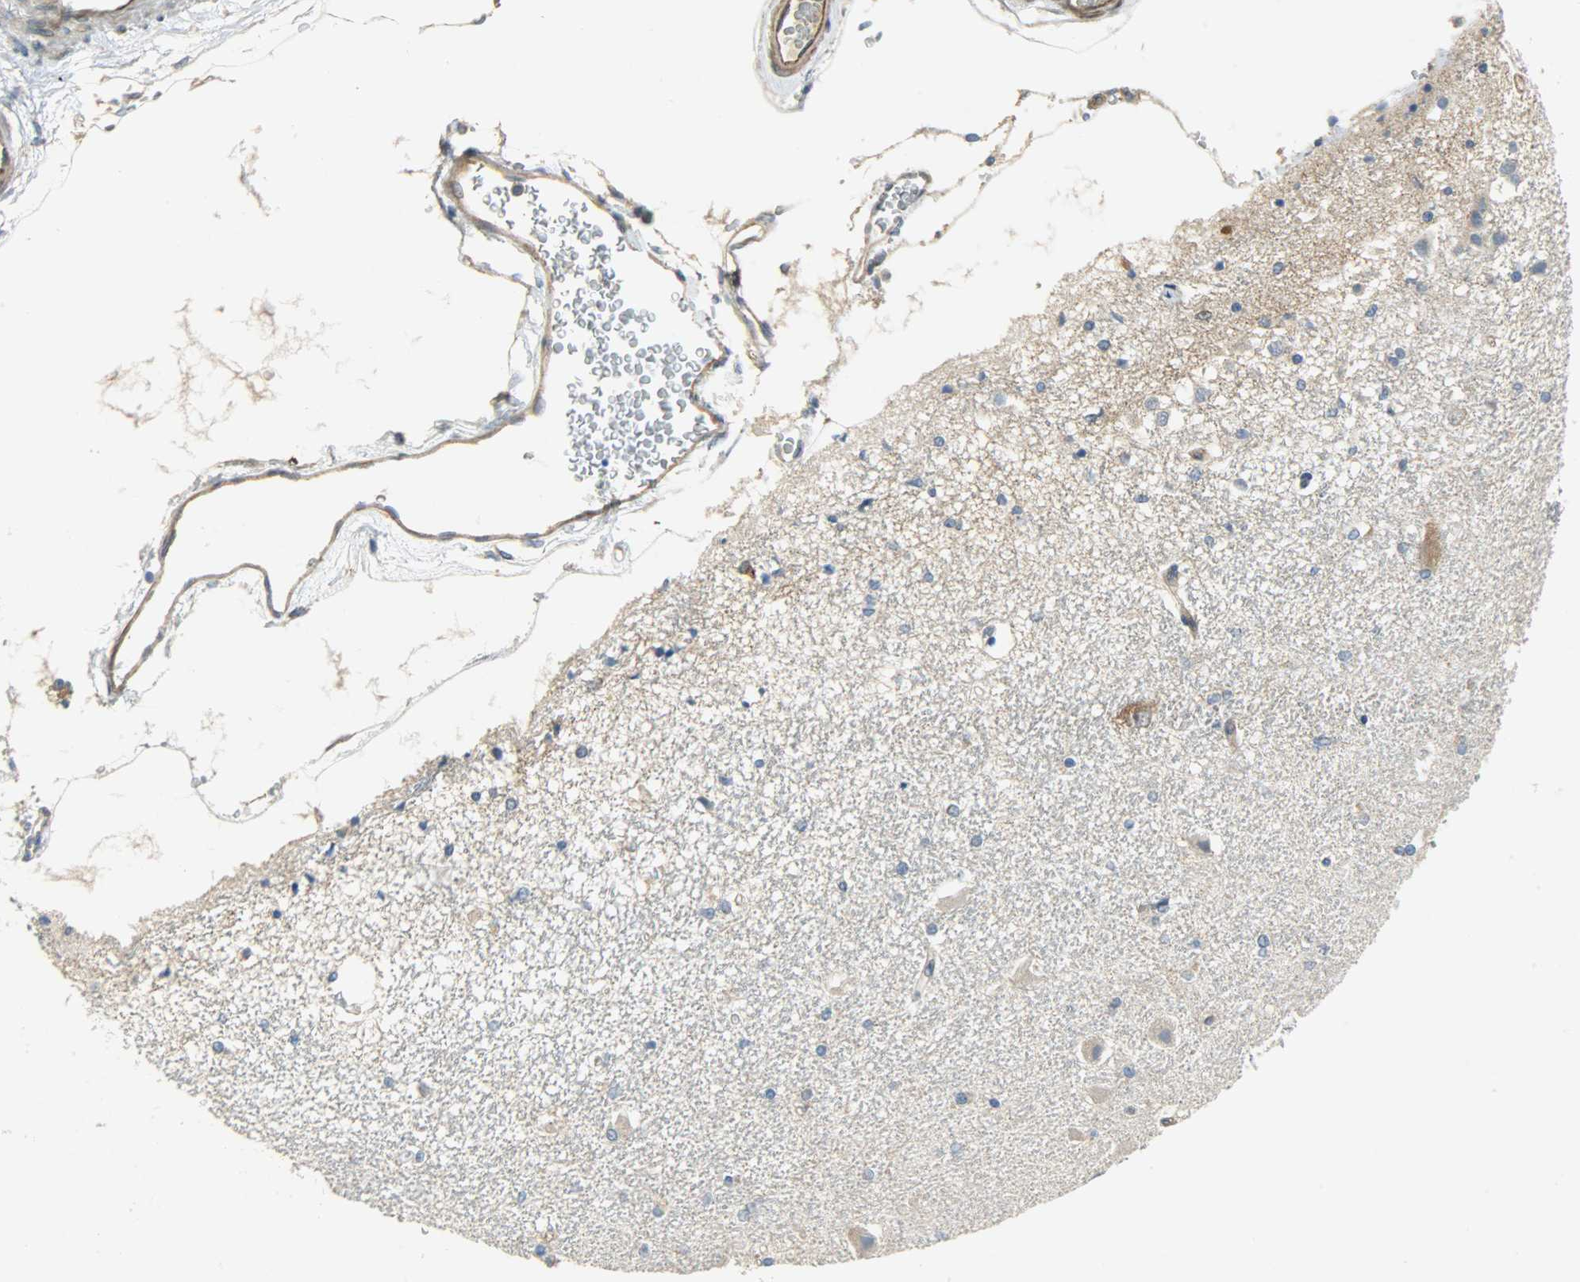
{"staining": {"intensity": "negative", "quantity": "none", "location": "none"}, "tissue": "hippocampus", "cell_type": "Glial cells", "image_type": "normal", "snomed": [{"axis": "morphology", "description": "Normal tissue, NOS"}, {"axis": "topography", "description": "Hippocampus"}], "caption": "DAB (3,3'-diaminobenzidine) immunohistochemical staining of unremarkable hippocampus shows no significant positivity in glial cells.", "gene": "KIAA1217", "patient": {"sex": "female", "age": 54}}